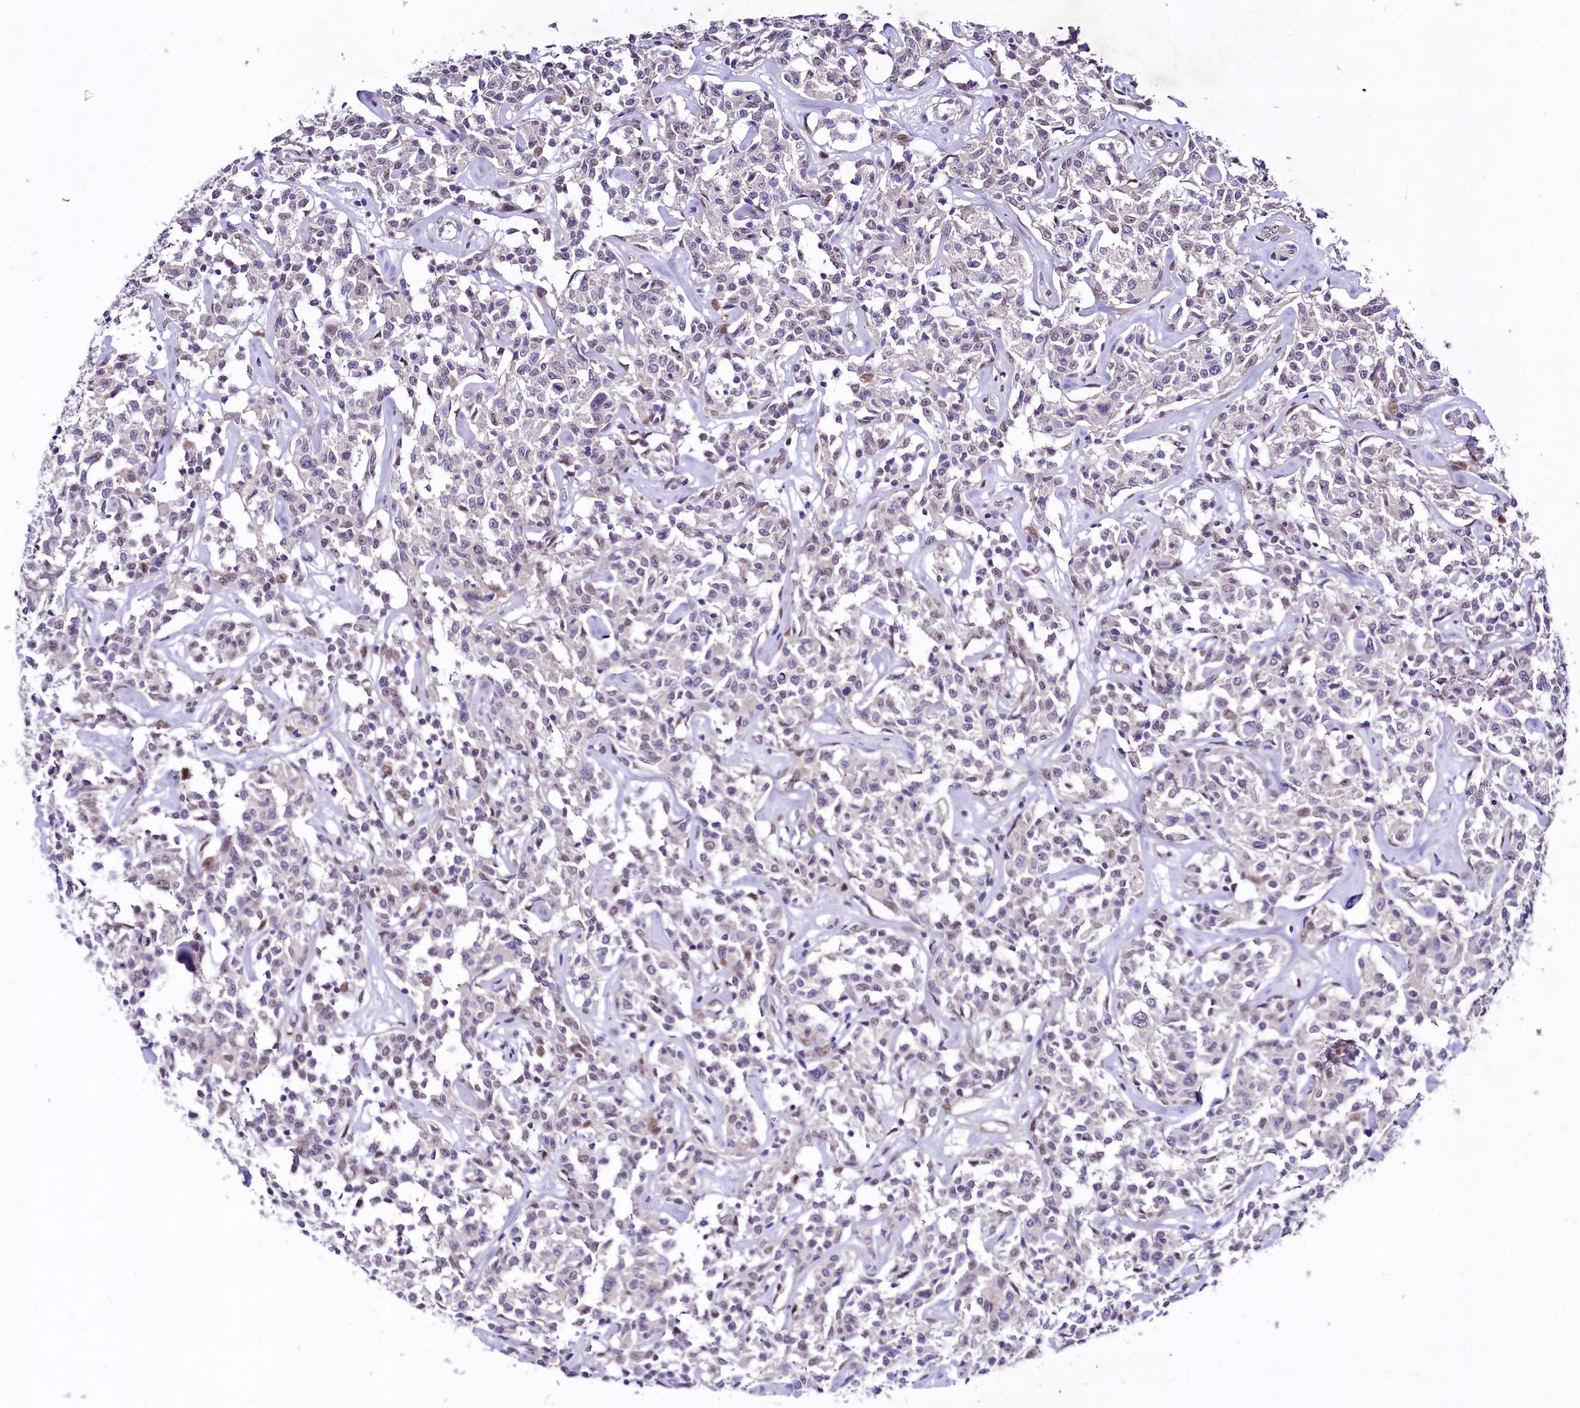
{"staining": {"intensity": "negative", "quantity": "none", "location": "none"}, "tissue": "lymphoma", "cell_type": "Tumor cells", "image_type": "cancer", "snomed": [{"axis": "morphology", "description": "Malignant lymphoma, non-Hodgkin's type, Low grade"}, {"axis": "topography", "description": "Small intestine"}], "caption": "High magnification brightfield microscopy of lymphoma stained with DAB (3,3'-diaminobenzidine) (brown) and counterstained with hematoxylin (blue): tumor cells show no significant expression.", "gene": "LEUTX", "patient": {"sex": "female", "age": 59}}